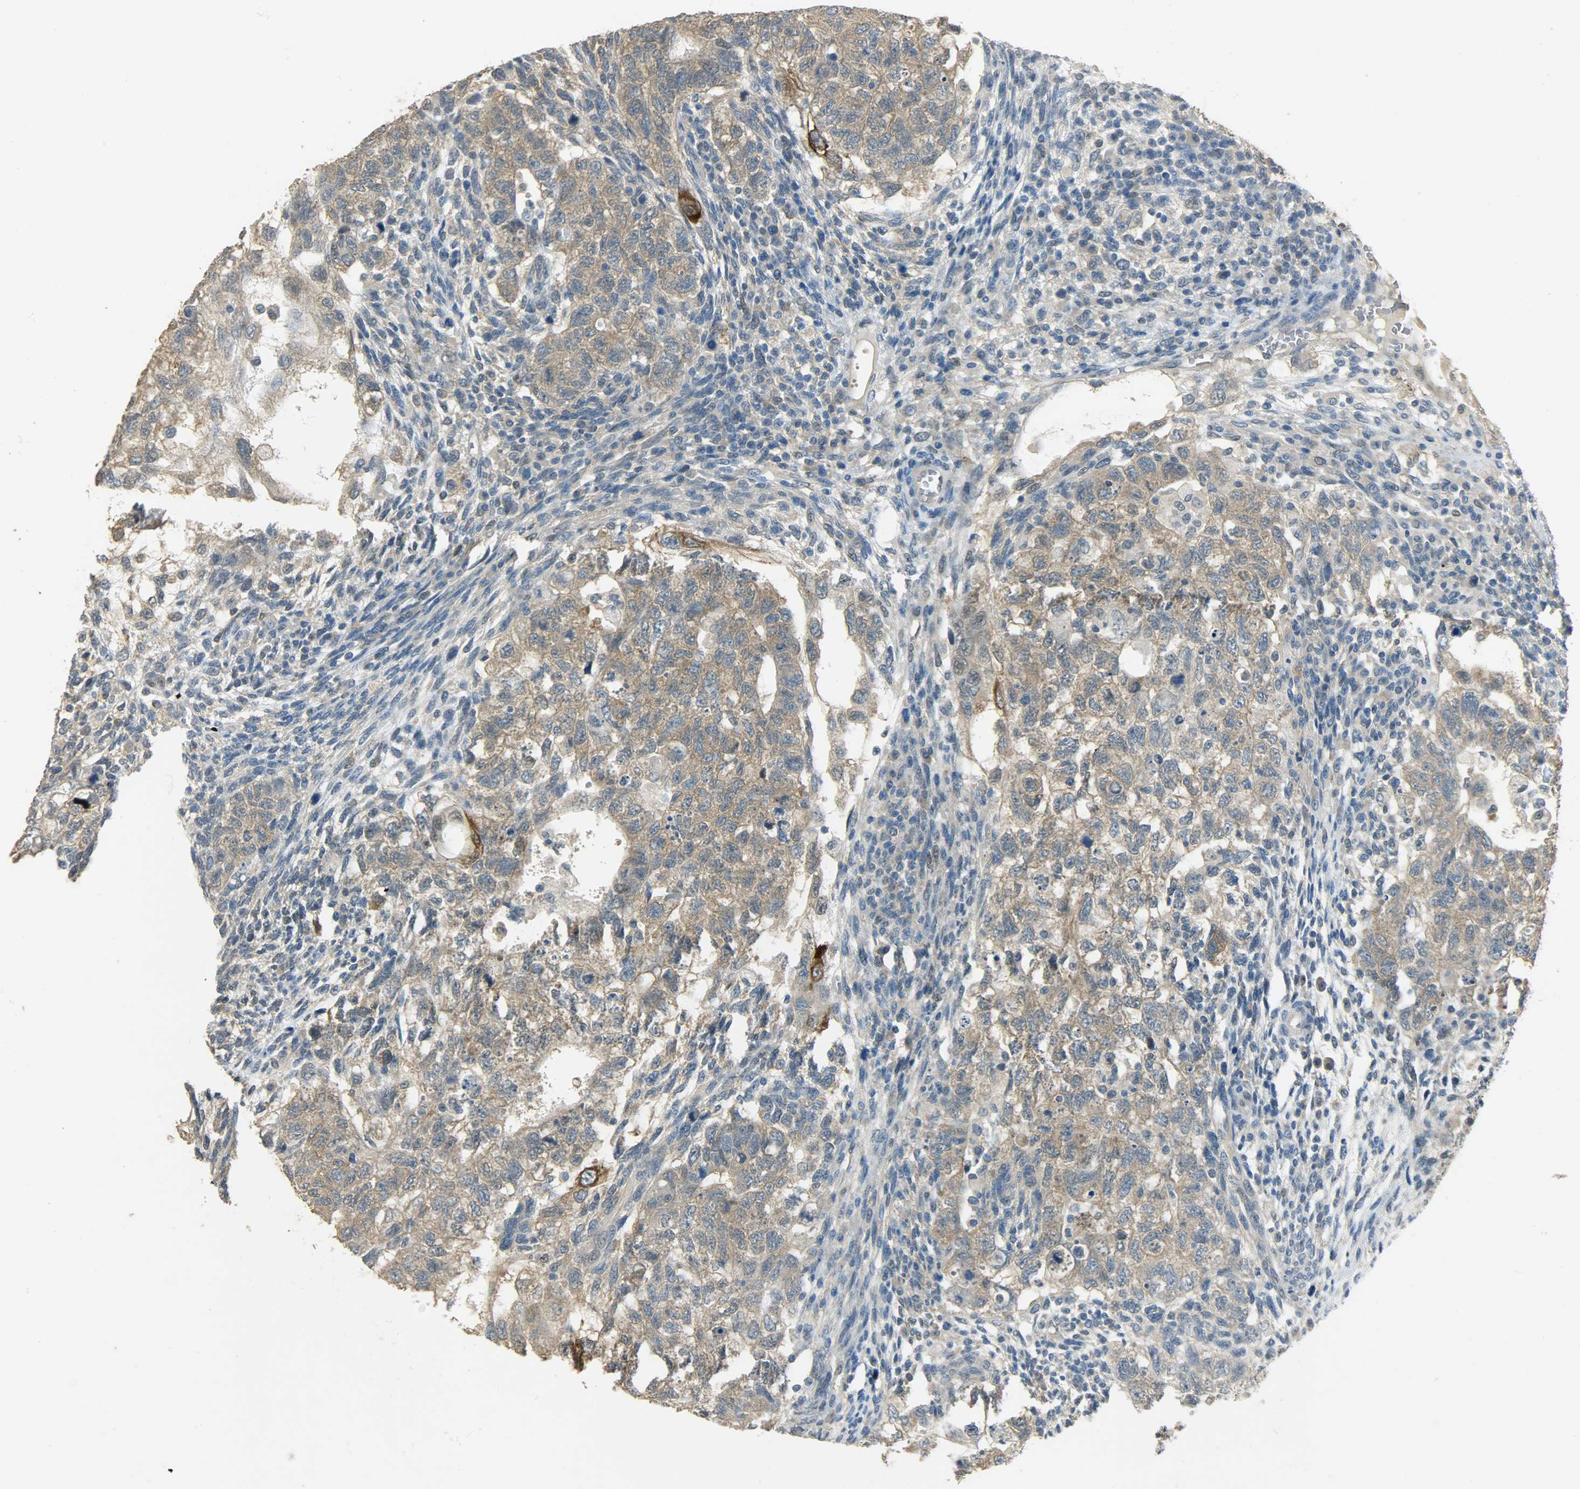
{"staining": {"intensity": "moderate", "quantity": ">75%", "location": "cytoplasmic/membranous"}, "tissue": "testis cancer", "cell_type": "Tumor cells", "image_type": "cancer", "snomed": [{"axis": "morphology", "description": "Normal tissue, NOS"}, {"axis": "morphology", "description": "Carcinoma, Embryonal, NOS"}, {"axis": "topography", "description": "Testis"}], "caption": "Immunohistochemistry (DAB (3,3'-diaminobenzidine)) staining of testis cancer shows moderate cytoplasmic/membranous protein positivity in approximately >75% of tumor cells. The protein is shown in brown color, while the nuclei are stained blue.", "gene": "PRMT5", "patient": {"sex": "male", "age": 36}}